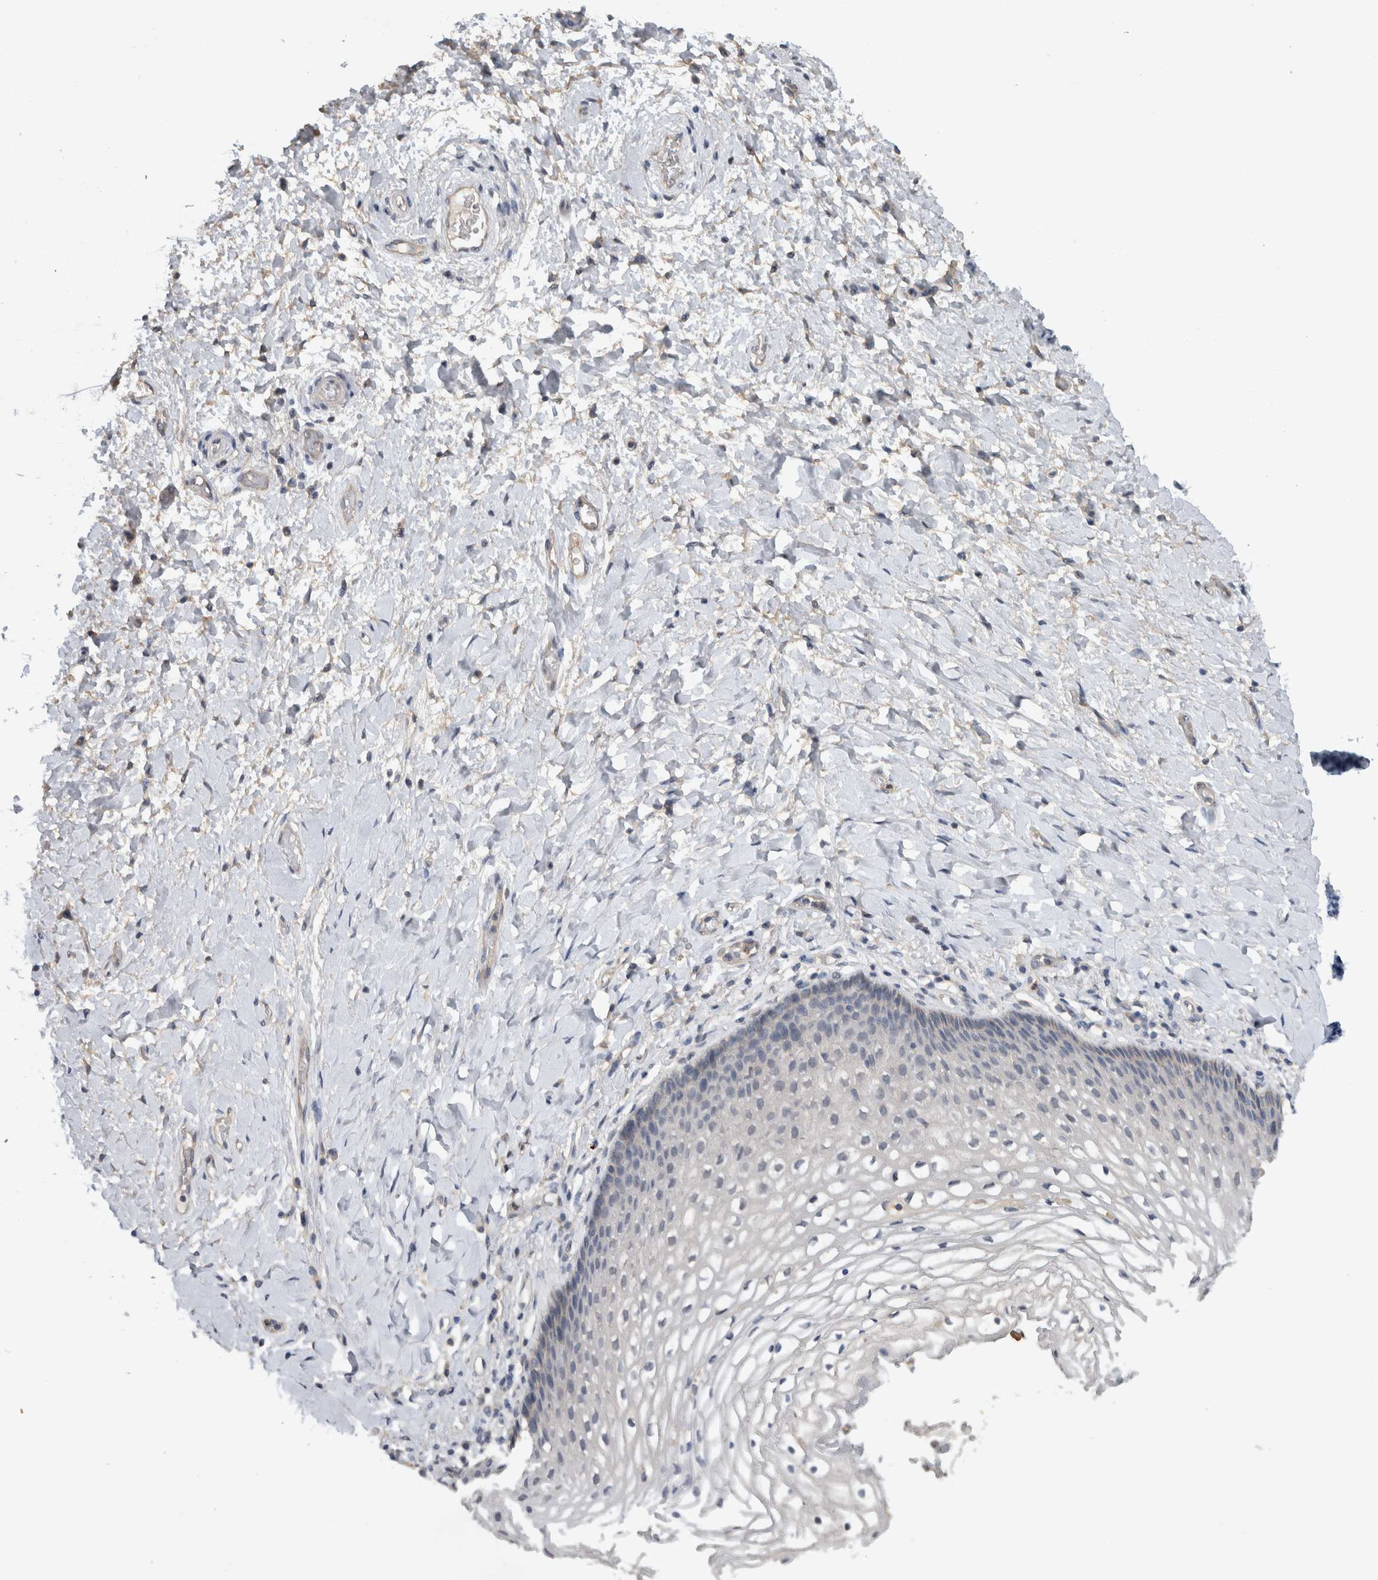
{"staining": {"intensity": "negative", "quantity": "none", "location": "none"}, "tissue": "vagina", "cell_type": "Squamous epithelial cells", "image_type": "normal", "snomed": [{"axis": "morphology", "description": "Normal tissue, NOS"}, {"axis": "topography", "description": "Vagina"}], "caption": "High magnification brightfield microscopy of unremarkable vagina stained with DAB (3,3'-diaminobenzidine) (brown) and counterstained with hematoxylin (blue): squamous epithelial cells show no significant staining. (DAB IHC visualized using brightfield microscopy, high magnification).", "gene": "HEXD", "patient": {"sex": "female", "age": 60}}